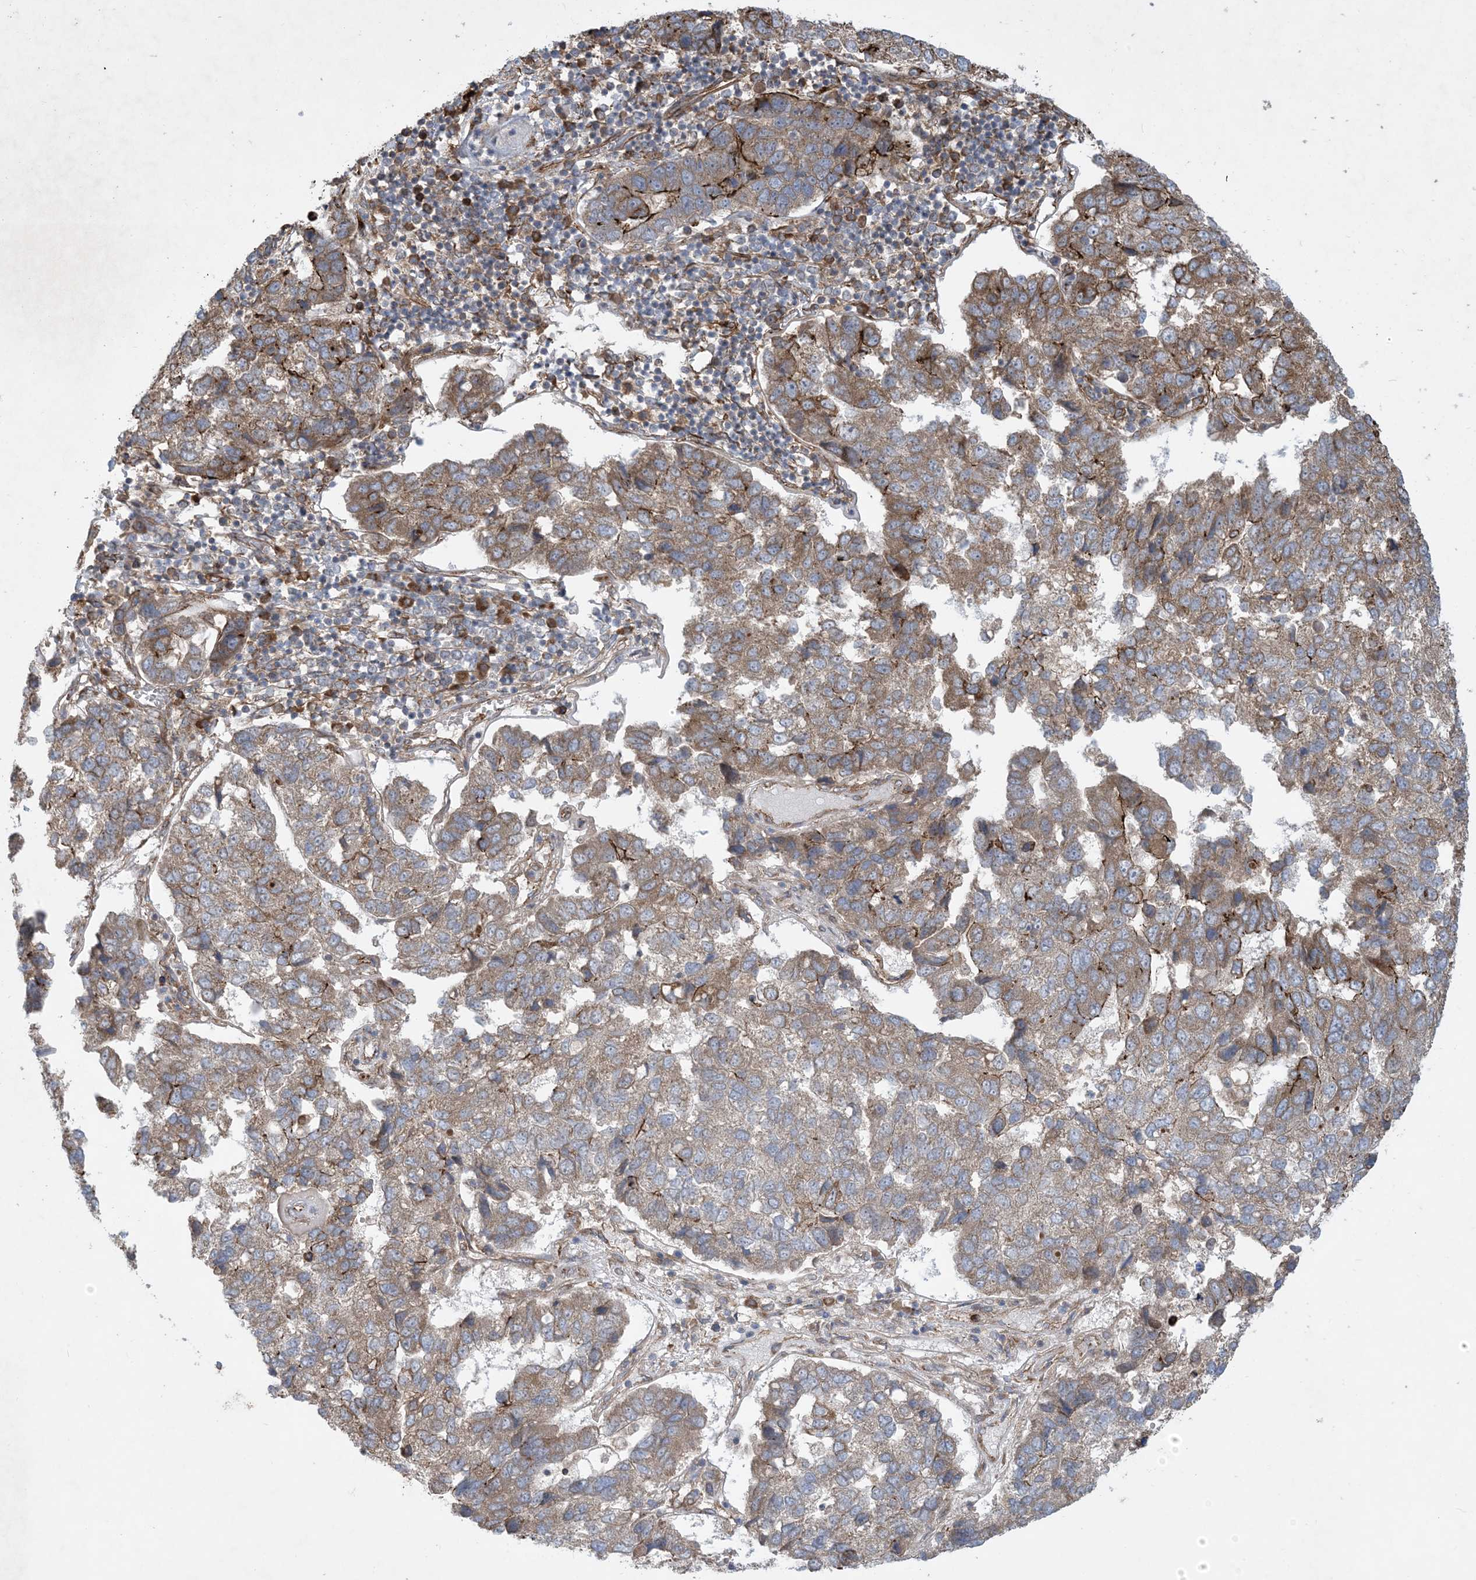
{"staining": {"intensity": "strong", "quantity": "<25%", "location": "cytoplasmic/membranous"}, "tissue": "pancreatic cancer", "cell_type": "Tumor cells", "image_type": "cancer", "snomed": [{"axis": "morphology", "description": "Adenocarcinoma, NOS"}, {"axis": "topography", "description": "Pancreas"}], "caption": "Brown immunohistochemical staining in human adenocarcinoma (pancreatic) reveals strong cytoplasmic/membranous staining in approximately <25% of tumor cells.", "gene": "OTOP1", "patient": {"sex": "female", "age": 61}}